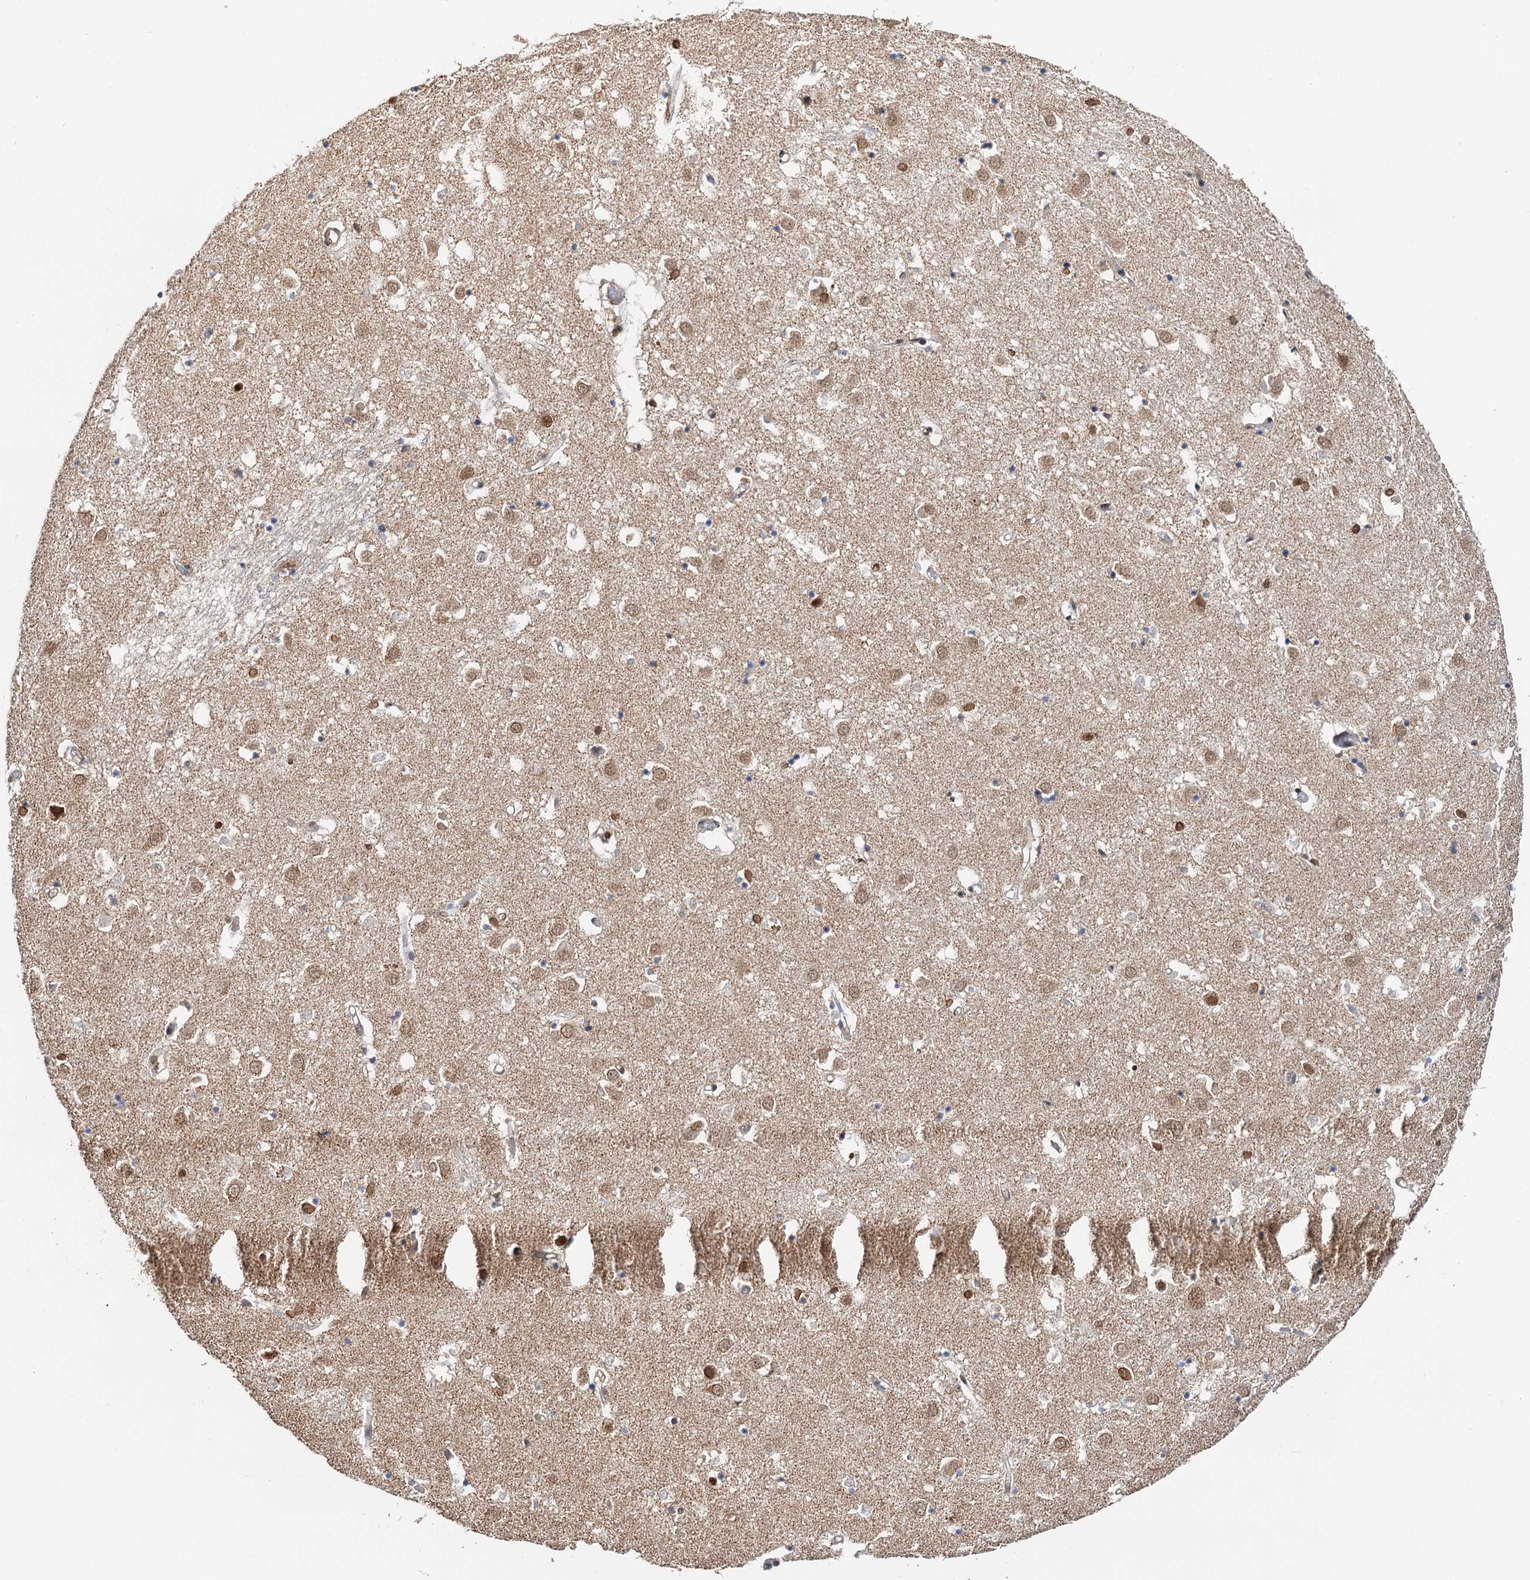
{"staining": {"intensity": "moderate", "quantity": "25%-75%", "location": "nuclear"}, "tissue": "caudate", "cell_type": "Glial cells", "image_type": "normal", "snomed": [{"axis": "morphology", "description": "Normal tissue, NOS"}, {"axis": "topography", "description": "Lateral ventricle wall"}], "caption": "A brown stain shows moderate nuclear expression of a protein in glial cells of unremarkable caudate. The staining is performed using DAB brown chromogen to label protein expression. The nuclei are counter-stained blue using hematoxylin.", "gene": "ZC3H13", "patient": {"sex": "male", "age": 70}}